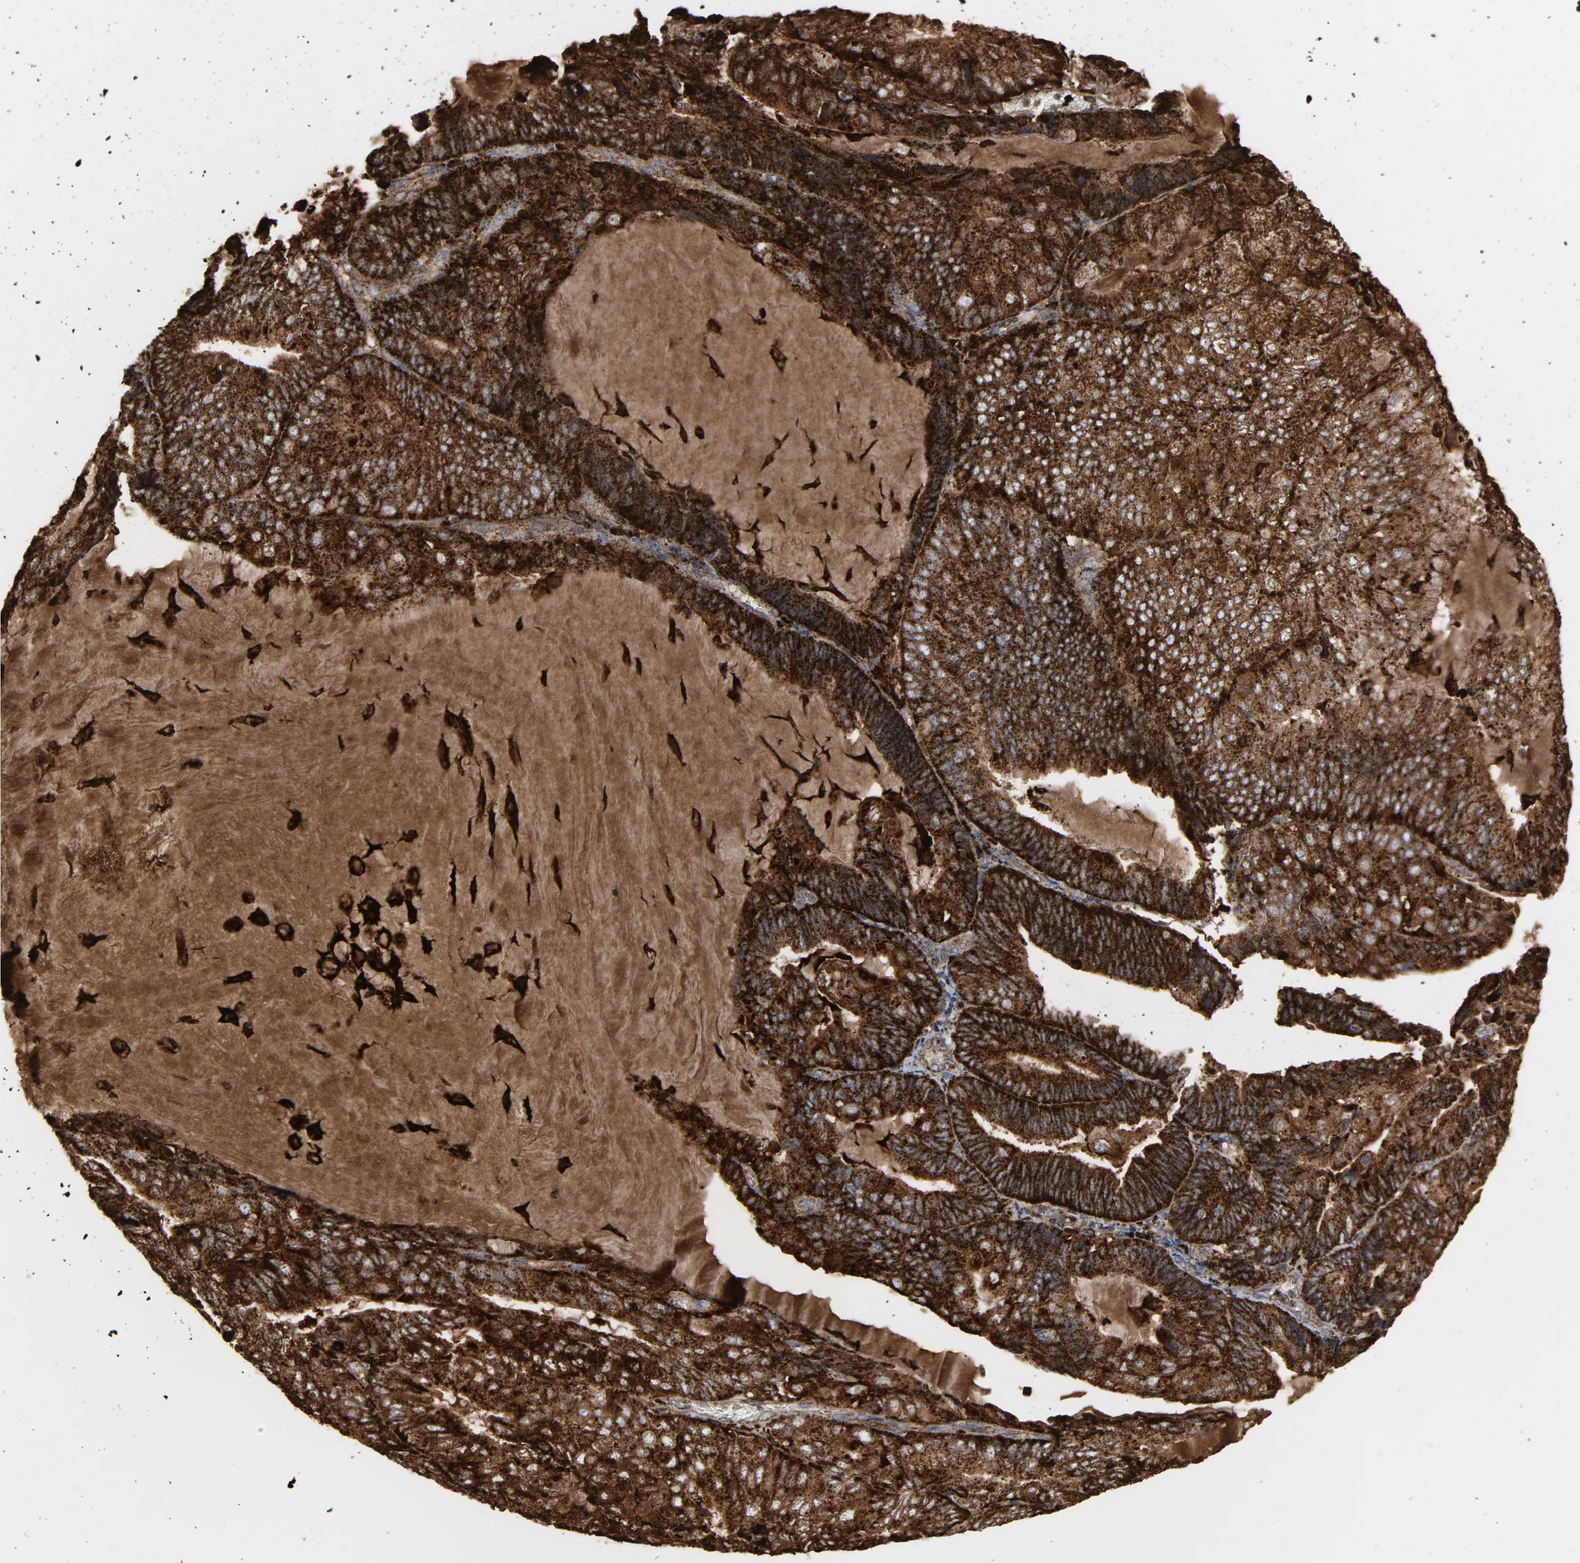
{"staining": {"intensity": "strong", "quantity": ">75%", "location": "cytoplasmic/membranous"}, "tissue": "endometrial cancer", "cell_type": "Tumor cells", "image_type": "cancer", "snomed": [{"axis": "morphology", "description": "Adenocarcinoma, NOS"}, {"axis": "topography", "description": "Endometrium"}], "caption": "Adenocarcinoma (endometrial) tissue reveals strong cytoplasmic/membranous positivity in about >75% of tumor cells, visualized by immunohistochemistry.", "gene": "PSAP", "patient": {"sex": "female", "age": 81}}